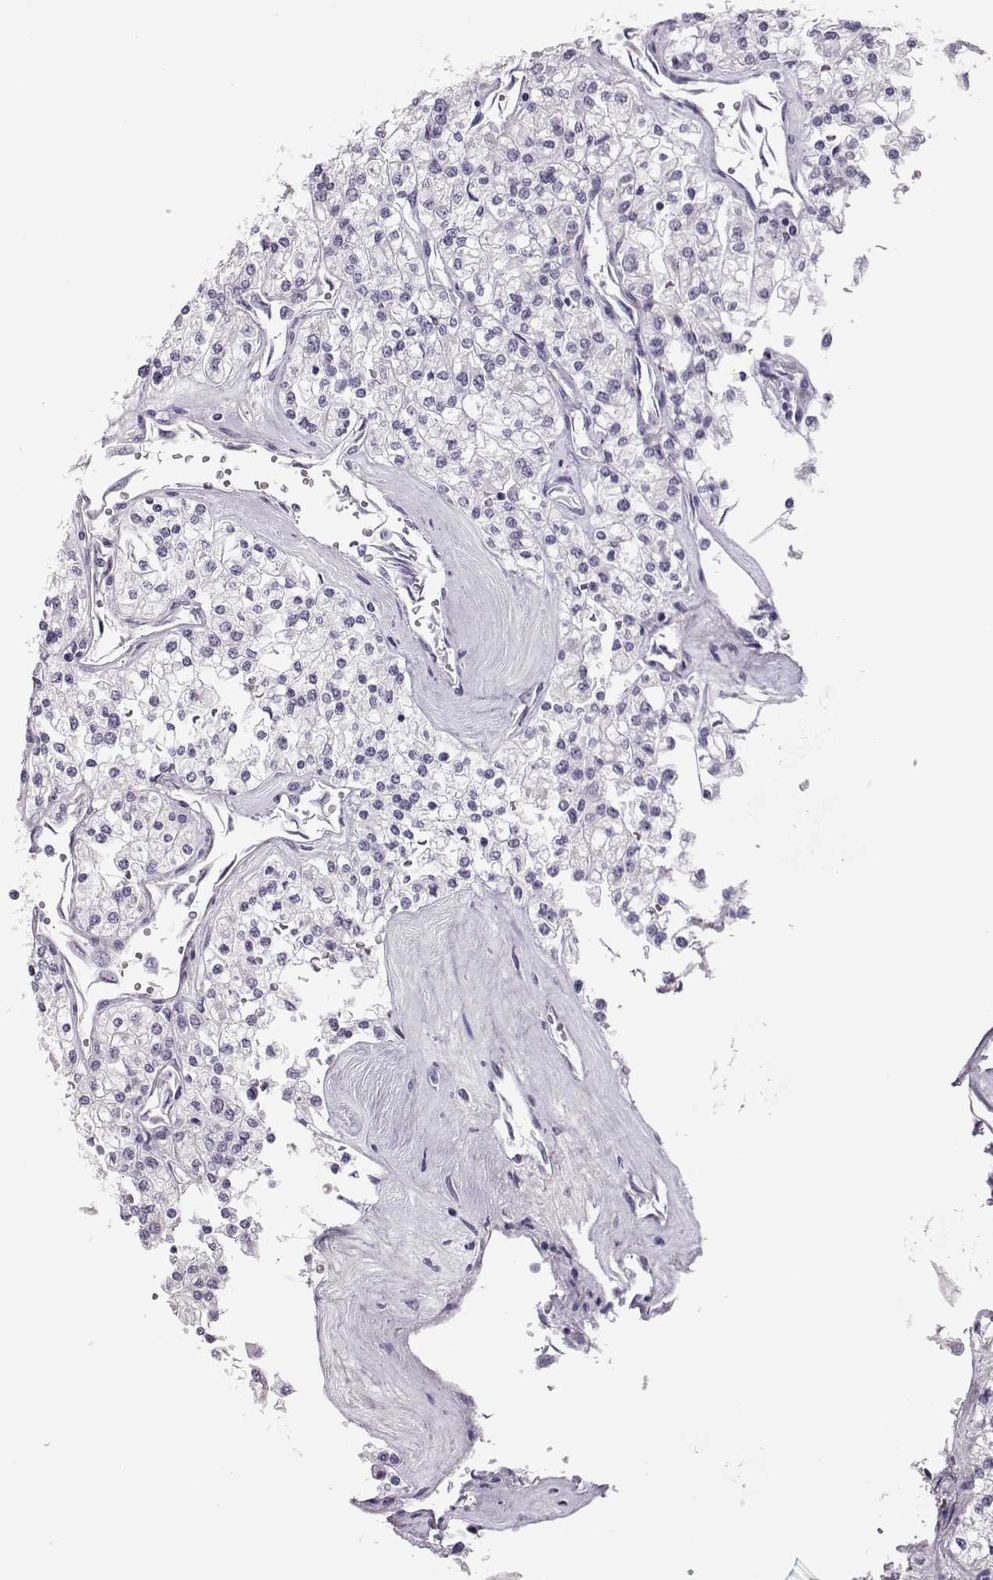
{"staining": {"intensity": "negative", "quantity": "none", "location": "none"}, "tissue": "renal cancer", "cell_type": "Tumor cells", "image_type": "cancer", "snomed": [{"axis": "morphology", "description": "Adenocarcinoma, NOS"}, {"axis": "topography", "description": "Kidney"}], "caption": "The photomicrograph reveals no staining of tumor cells in renal adenocarcinoma.", "gene": "SGO1", "patient": {"sex": "male", "age": 80}}